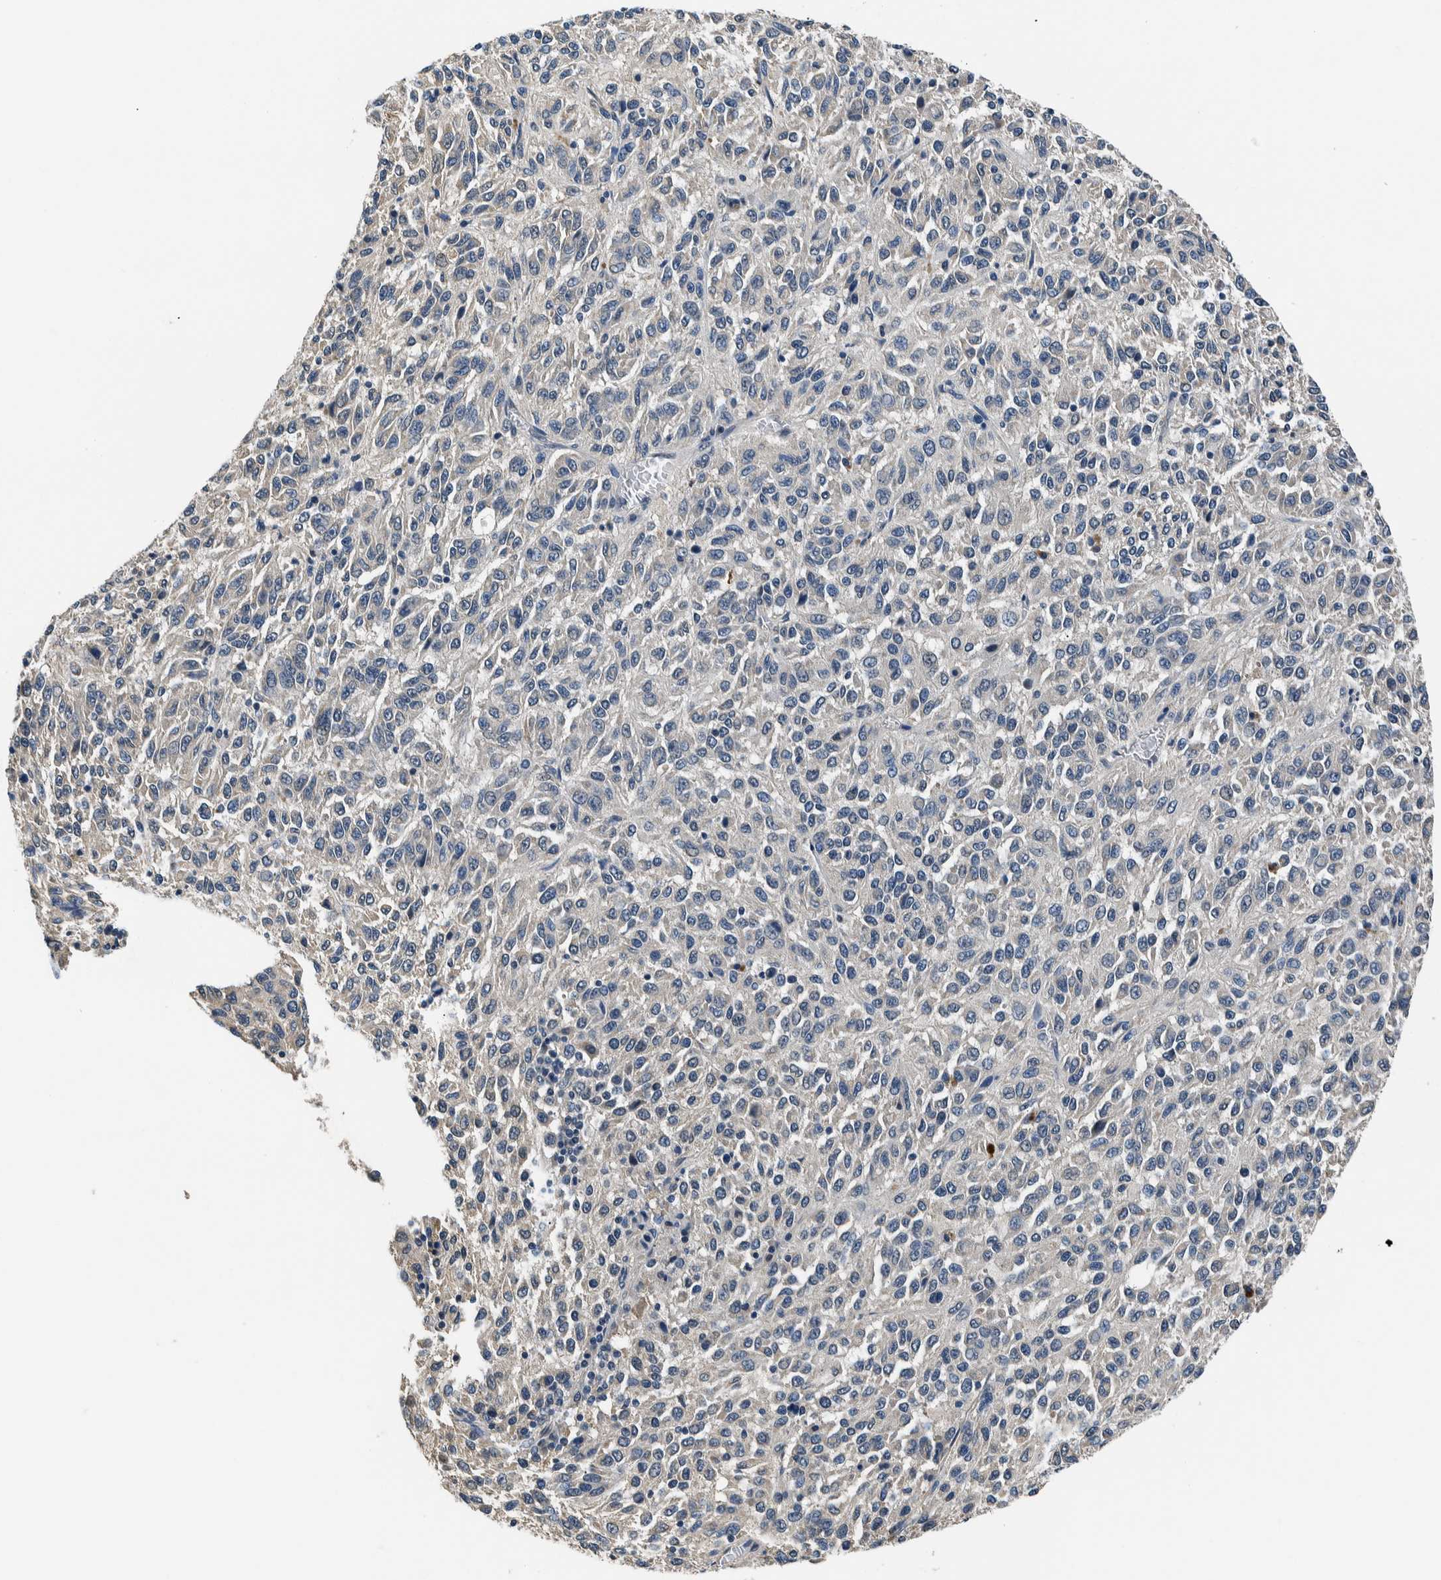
{"staining": {"intensity": "negative", "quantity": "none", "location": "none"}, "tissue": "melanoma", "cell_type": "Tumor cells", "image_type": "cancer", "snomed": [{"axis": "morphology", "description": "Malignant melanoma, Metastatic site"}, {"axis": "topography", "description": "Lung"}], "caption": "DAB (3,3'-diaminobenzidine) immunohistochemical staining of melanoma reveals no significant expression in tumor cells.", "gene": "NIBAN2", "patient": {"sex": "male", "age": 64}}